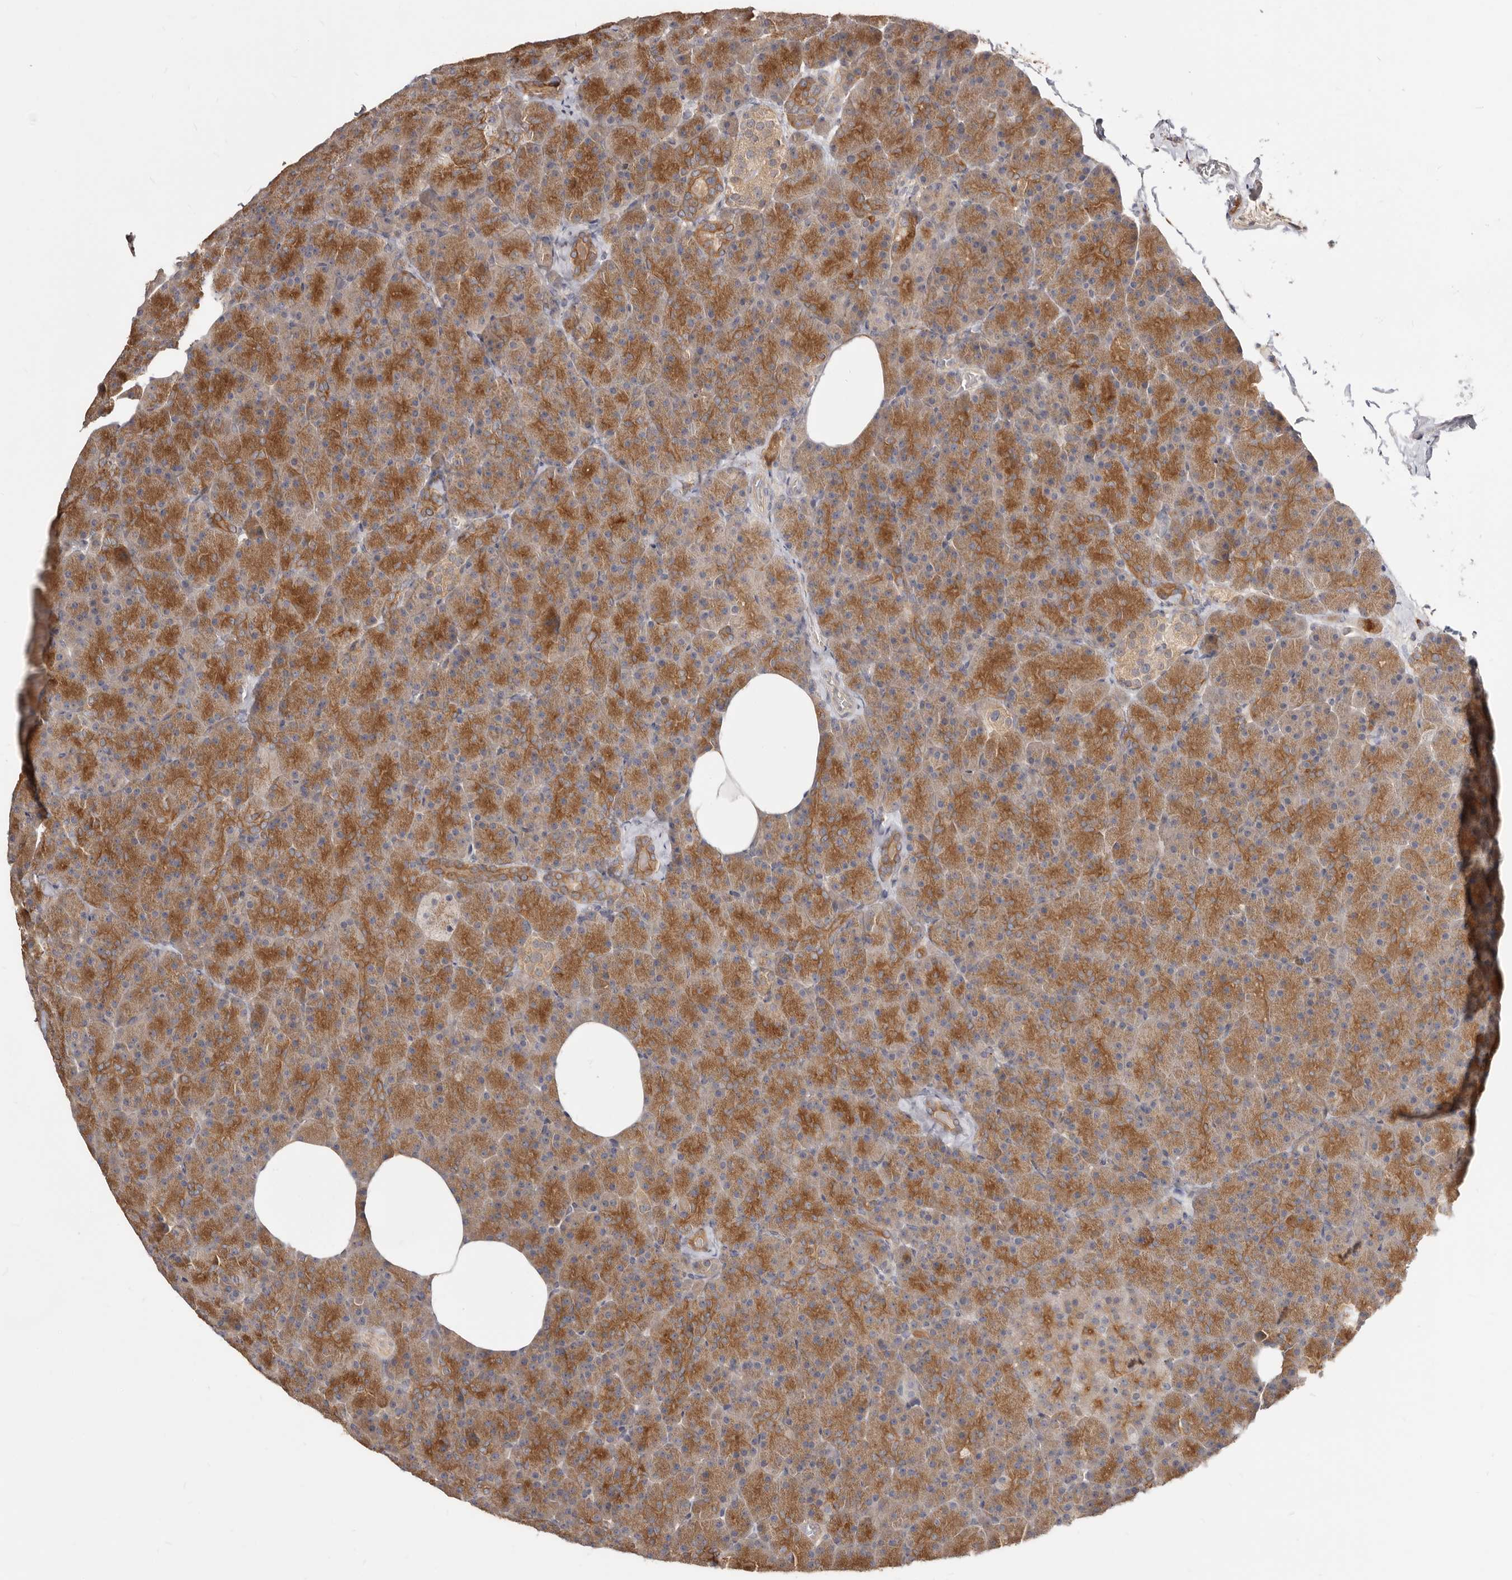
{"staining": {"intensity": "strong", "quantity": ">75%", "location": "cytoplasmic/membranous"}, "tissue": "pancreas", "cell_type": "Exocrine glandular cells", "image_type": "normal", "snomed": [{"axis": "morphology", "description": "Normal tissue, NOS"}, {"axis": "morphology", "description": "Carcinoid, malignant, NOS"}, {"axis": "topography", "description": "Pancreas"}], "caption": "This photomicrograph reveals immunohistochemistry (IHC) staining of normal pancreas, with high strong cytoplasmic/membranous staining in about >75% of exocrine glandular cells.", "gene": "TC2N", "patient": {"sex": "female", "age": 35}}